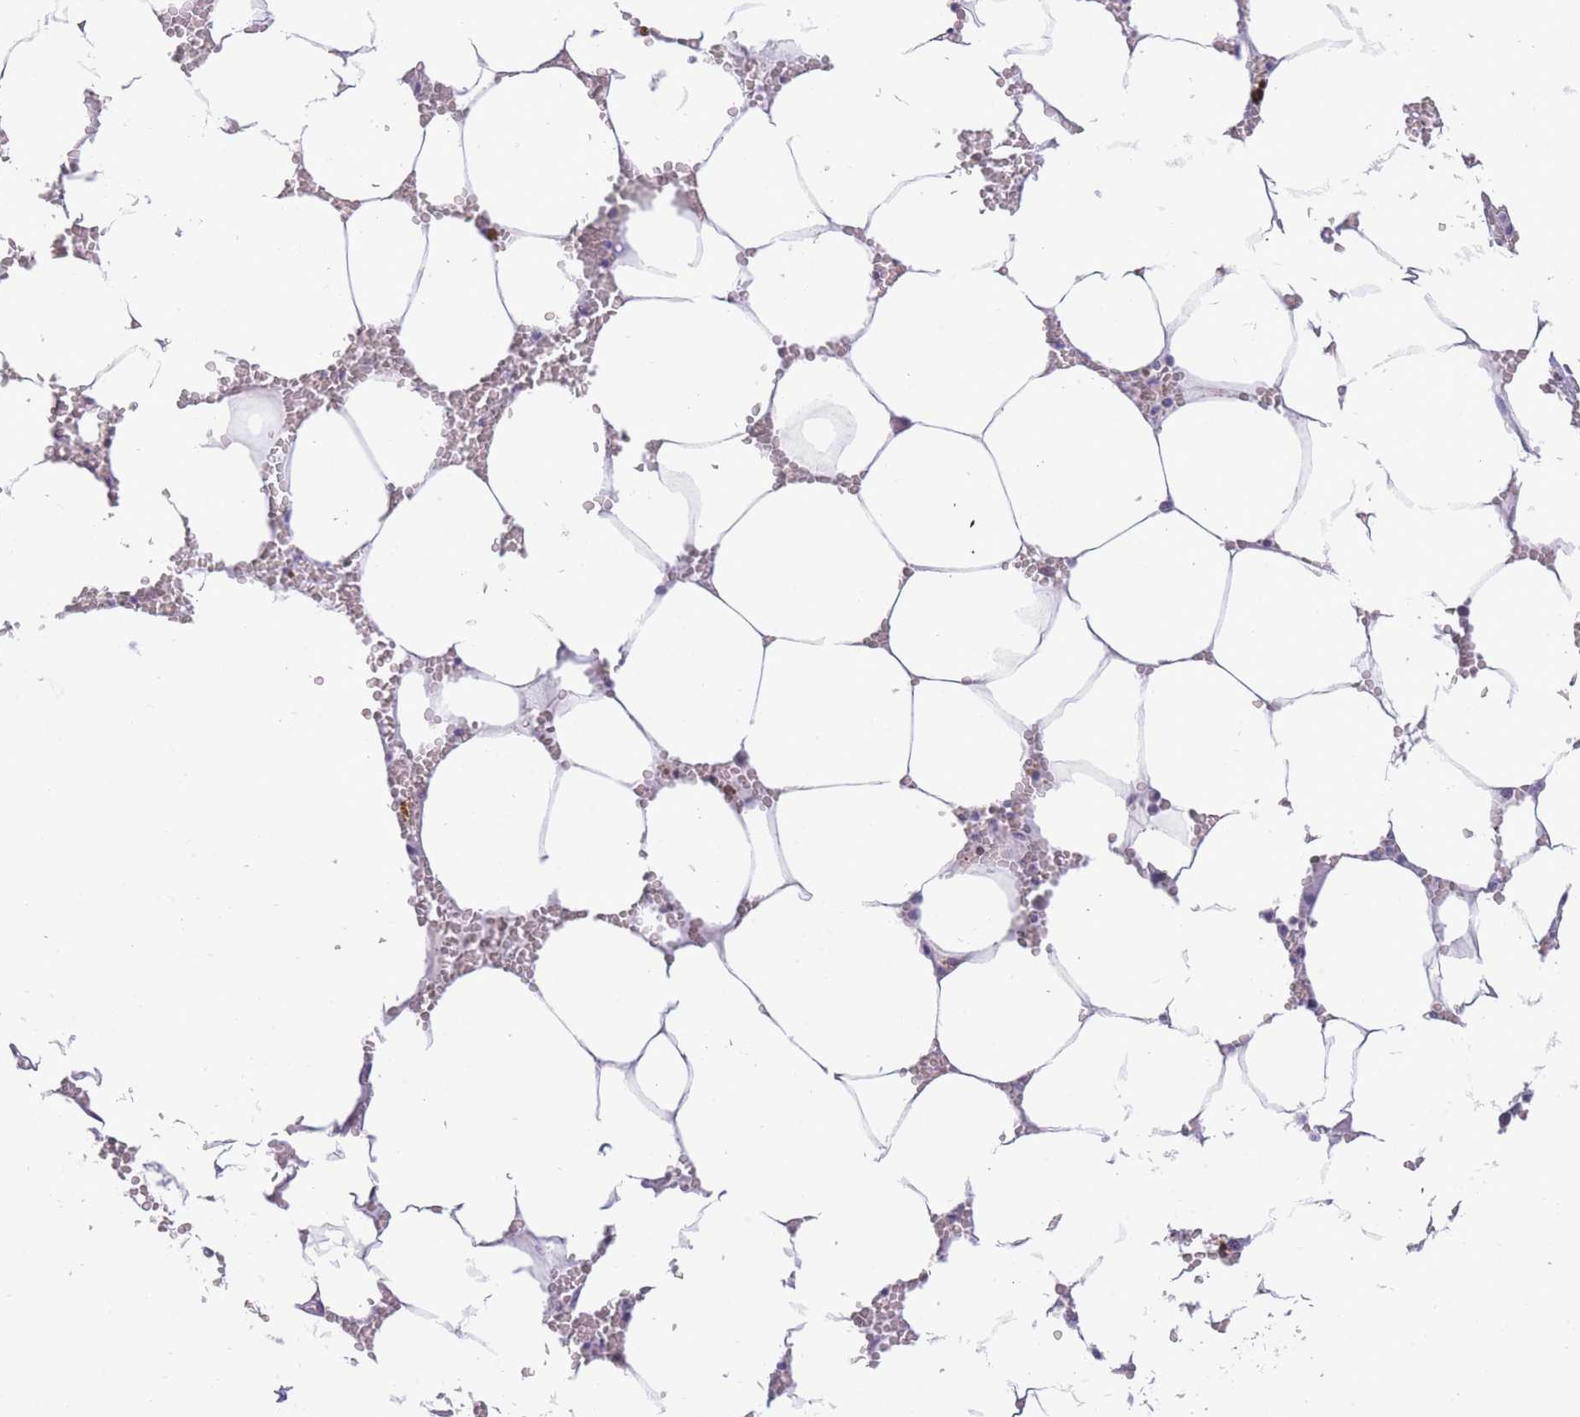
{"staining": {"intensity": "strong", "quantity": "<25%", "location": "cytoplasmic/membranous"}, "tissue": "bone marrow", "cell_type": "Hematopoietic cells", "image_type": "normal", "snomed": [{"axis": "morphology", "description": "Normal tissue, NOS"}, {"axis": "topography", "description": "Bone marrow"}], "caption": "High-power microscopy captured an immunohistochemistry histopathology image of benign bone marrow, revealing strong cytoplasmic/membranous positivity in about <25% of hematopoietic cells. (IHC, brightfield microscopy, high magnification).", "gene": "TMEM121", "patient": {"sex": "male", "age": 70}}